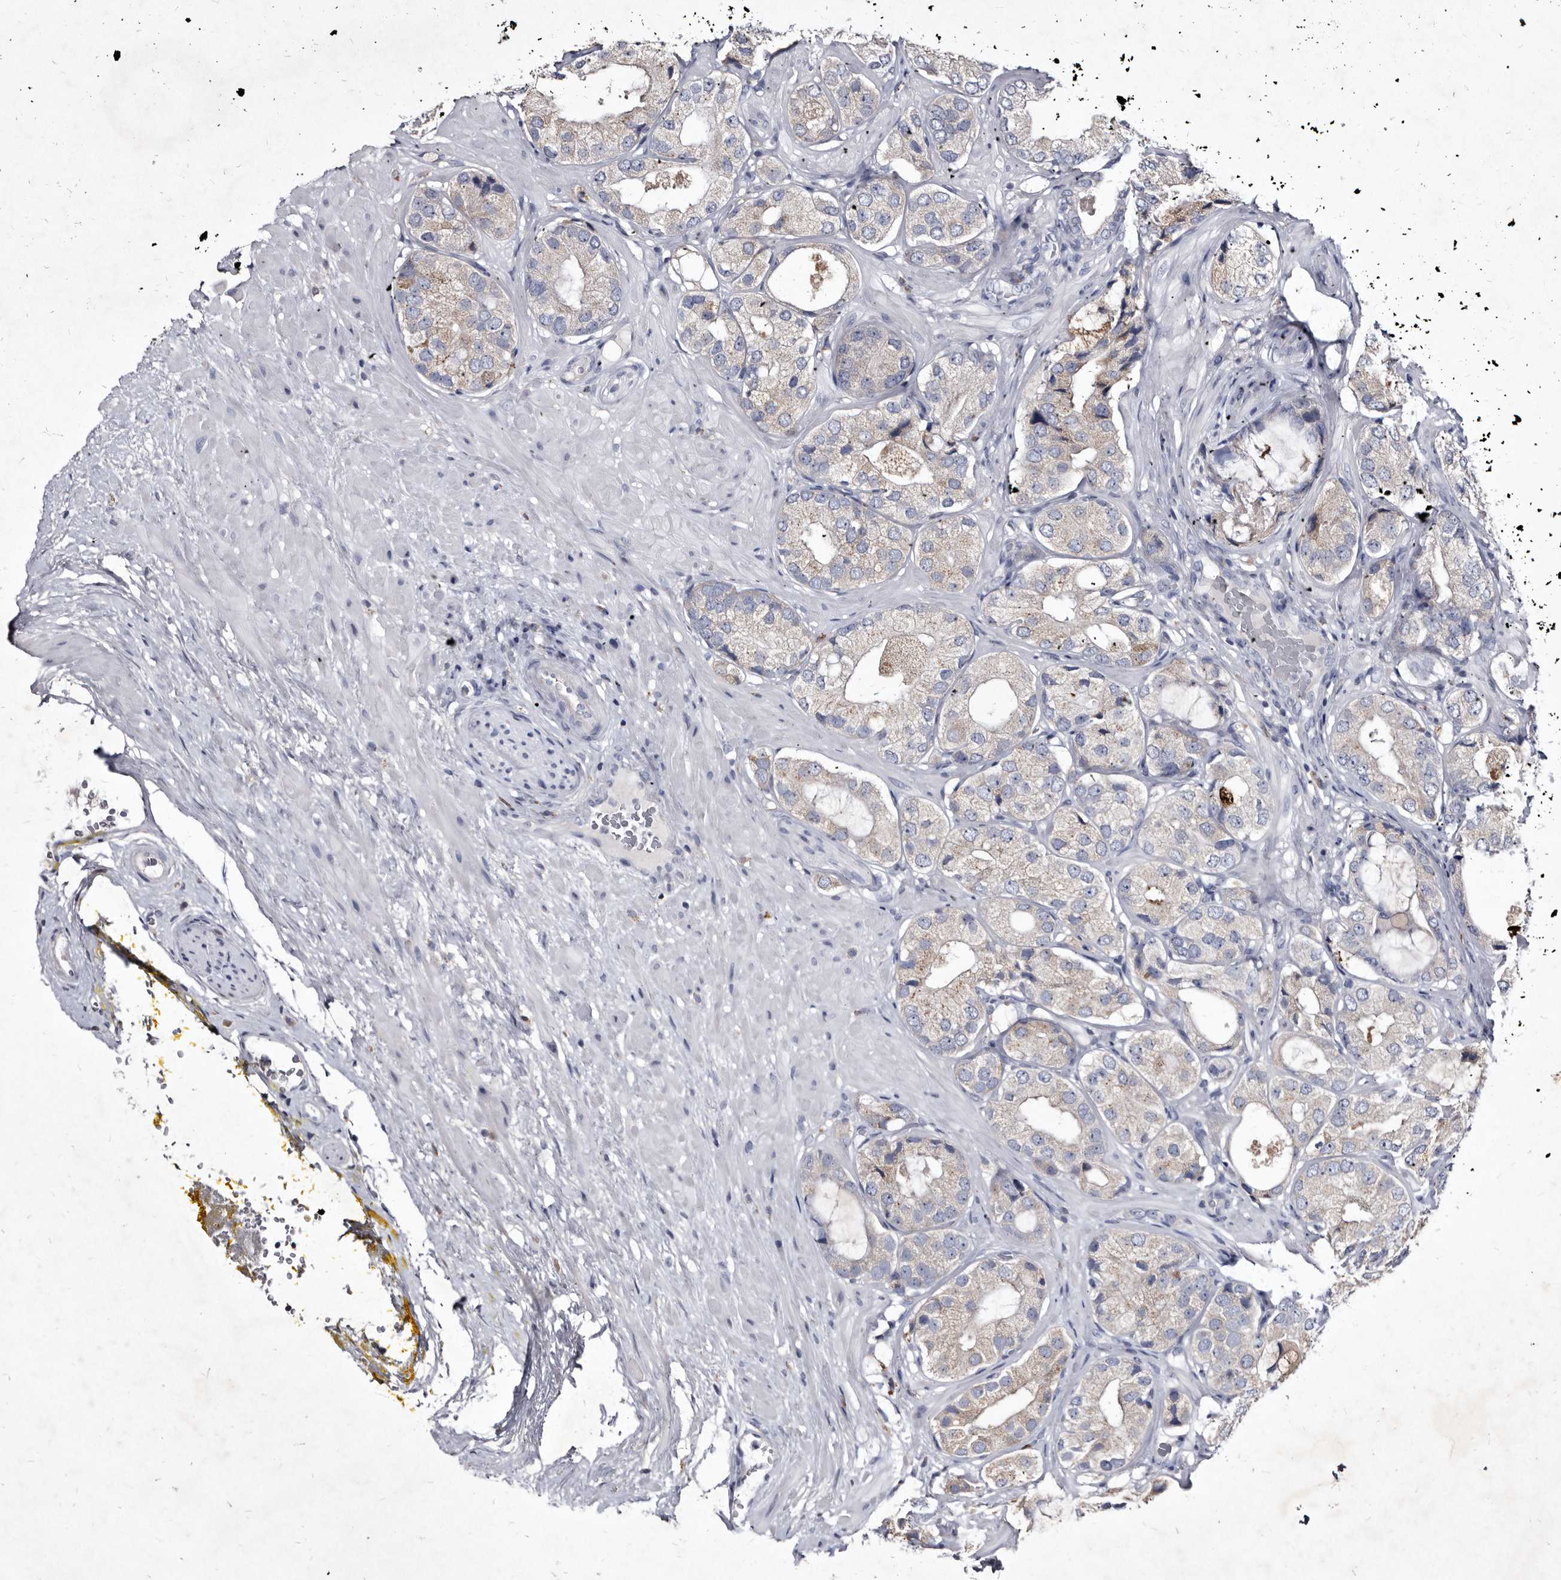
{"staining": {"intensity": "negative", "quantity": "none", "location": "none"}, "tissue": "prostate cancer", "cell_type": "Tumor cells", "image_type": "cancer", "snomed": [{"axis": "morphology", "description": "Adenocarcinoma, High grade"}, {"axis": "topography", "description": "Prostate"}], "caption": "A high-resolution image shows IHC staining of adenocarcinoma (high-grade) (prostate), which displays no significant expression in tumor cells. (DAB immunohistochemistry (IHC), high magnification).", "gene": "SLC39A2", "patient": {"sex": "male", "age": 59}}